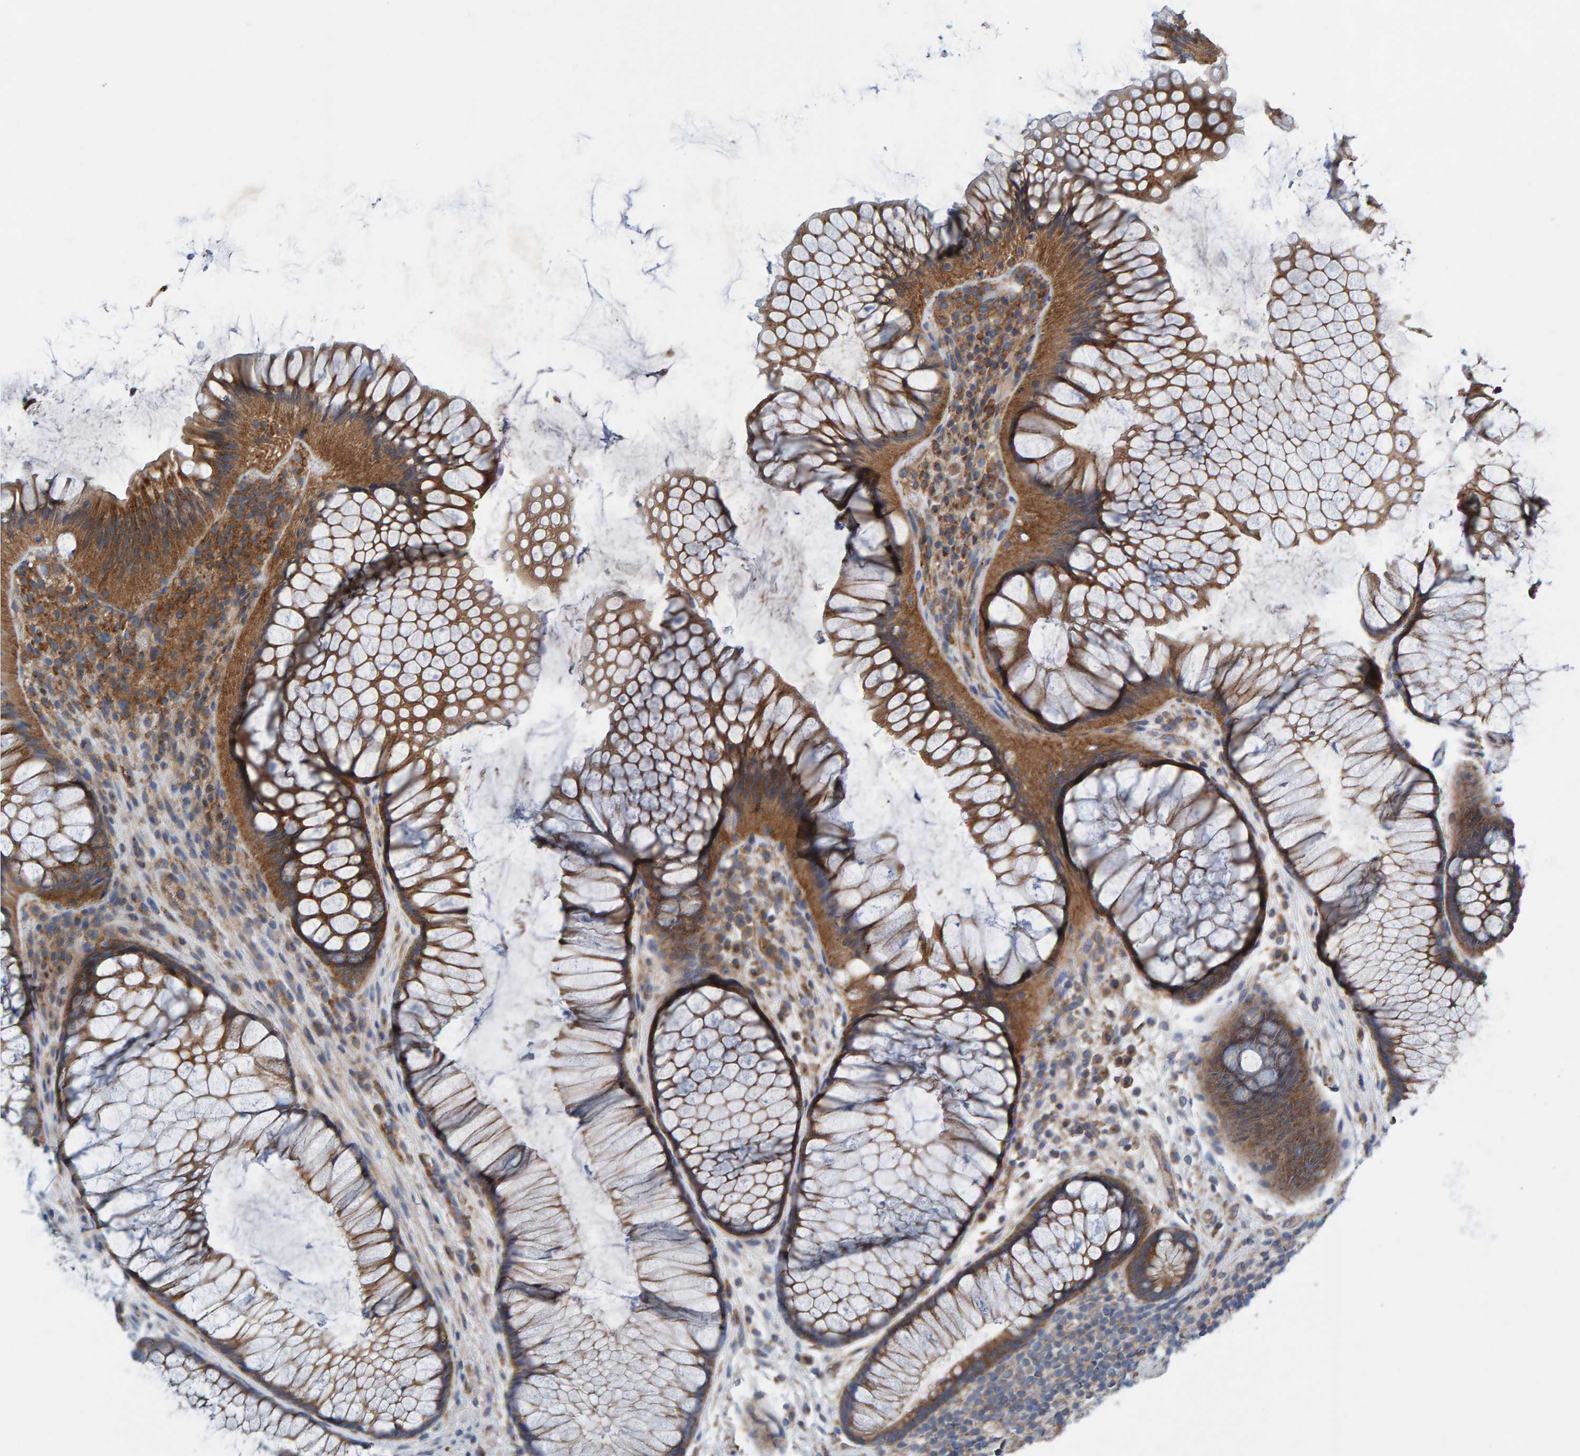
{"staining": {"intensity": "moderate", "quantity": ">75%", "location": "cytoplasmic/membranous"}, "tissue": "rectum", "cell_type": "Glandular cells", "image_type": "normal", "snomed": [{"axis": "morphology", "description": "Normal tissue, NOS"}, {"axis": "topography", "description": "Rectum"}], "caption": "DAB immunohistochemical staining of unremarkable human rectum displays moderate cytoplasmic/membranous protein positivity in about >75% of glandular cells.", "gene": "MKLN1", "patient": {"sex": "male", "age": 51}}